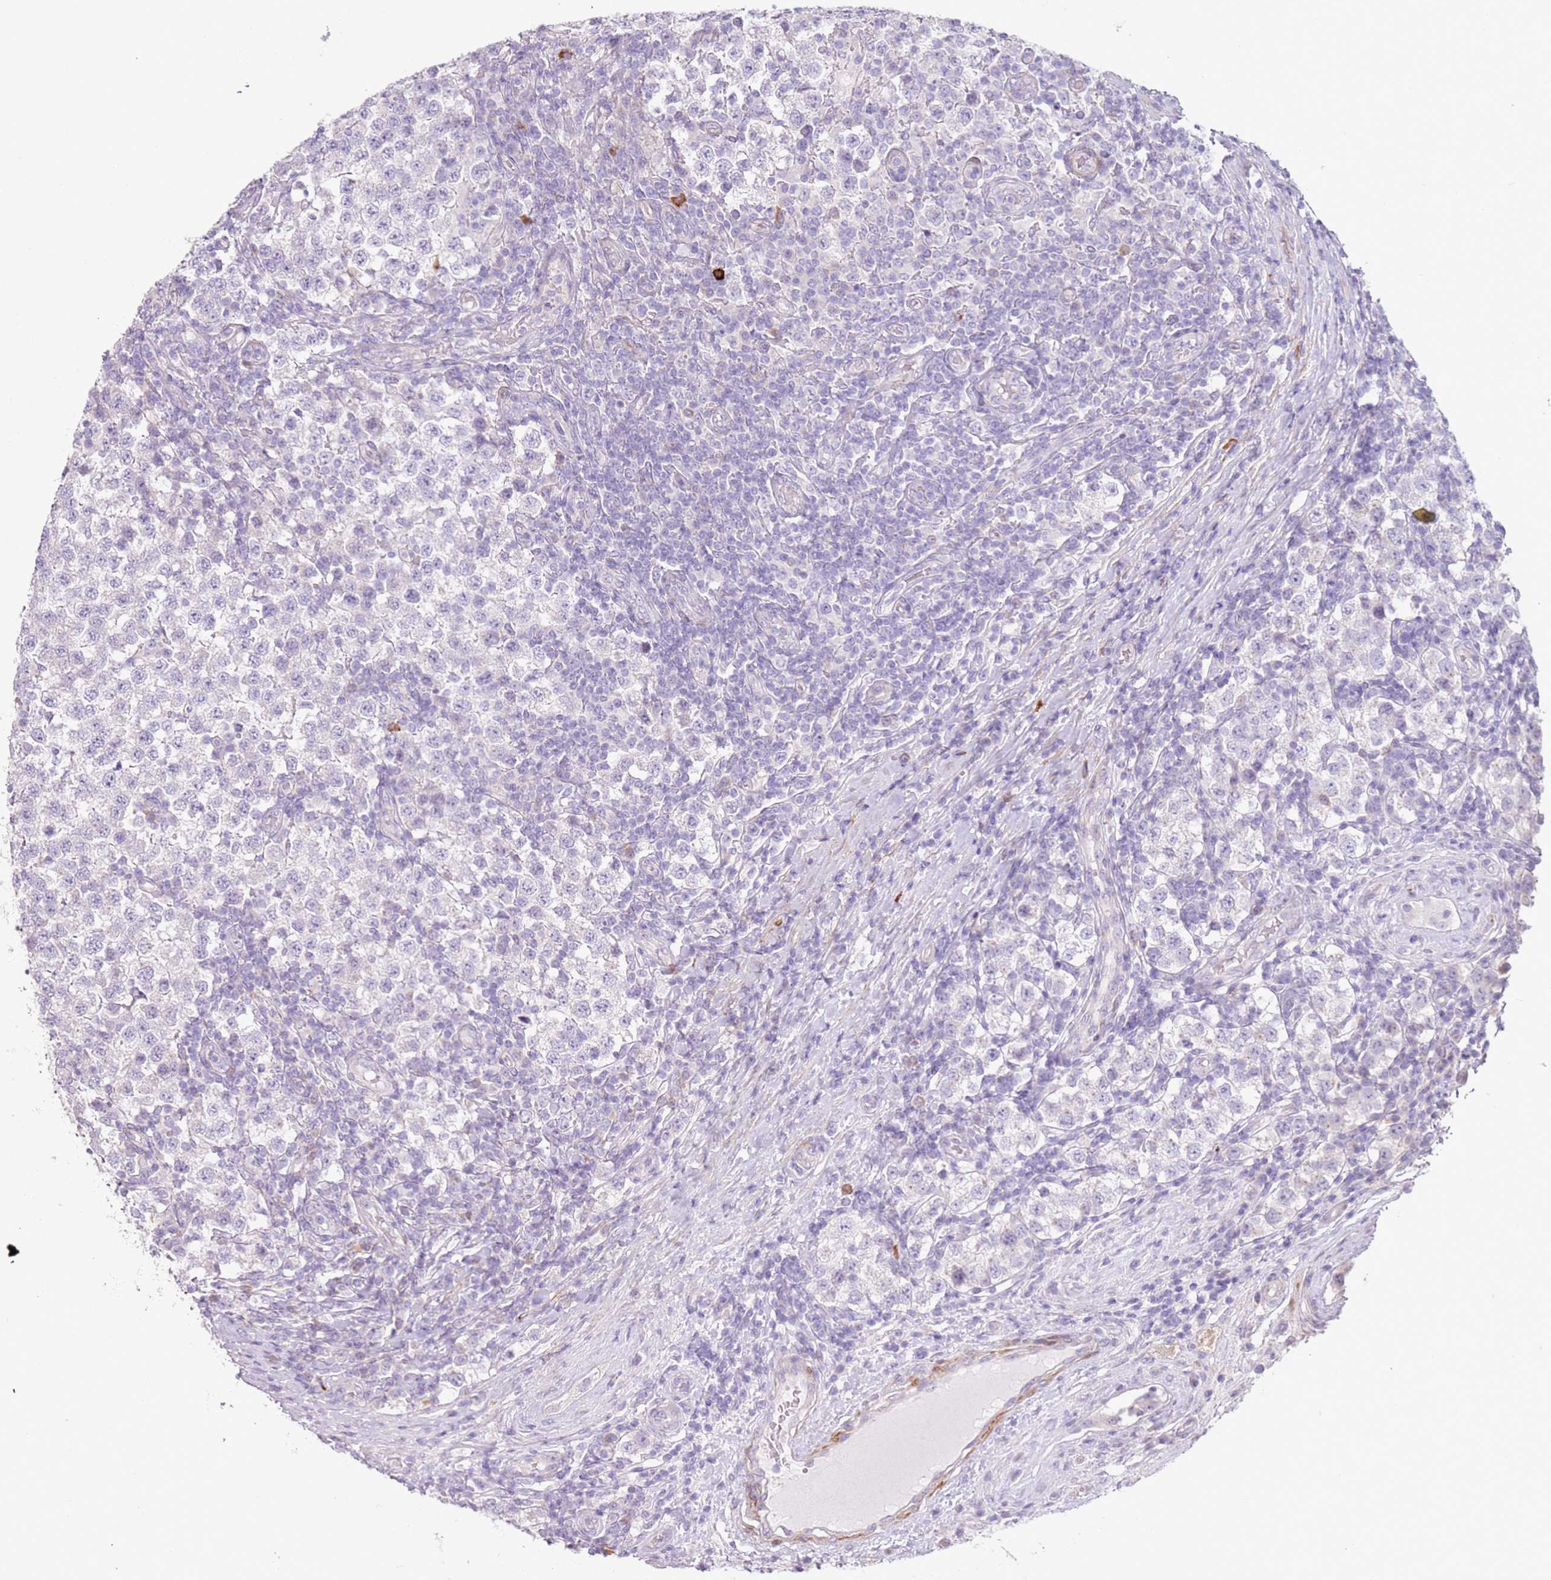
{"staining": {"intensity": "negative", "quantity": "none", "location": "none"}, "tissue": "testis cancer", "cell_type": "Tumor cells", "image_type": "cancer", "snomed": [{"axis": "morphology", "description": "Seminoma, NOS"}, {"axis": "topography", "description": "Testis"}], "caption": "A micrograph of seminoma (testis) stained for a protein shows no brown staining in tumor cells.", "gene": "ZNF239", "patient": {"sex": "male", "age": 34}}